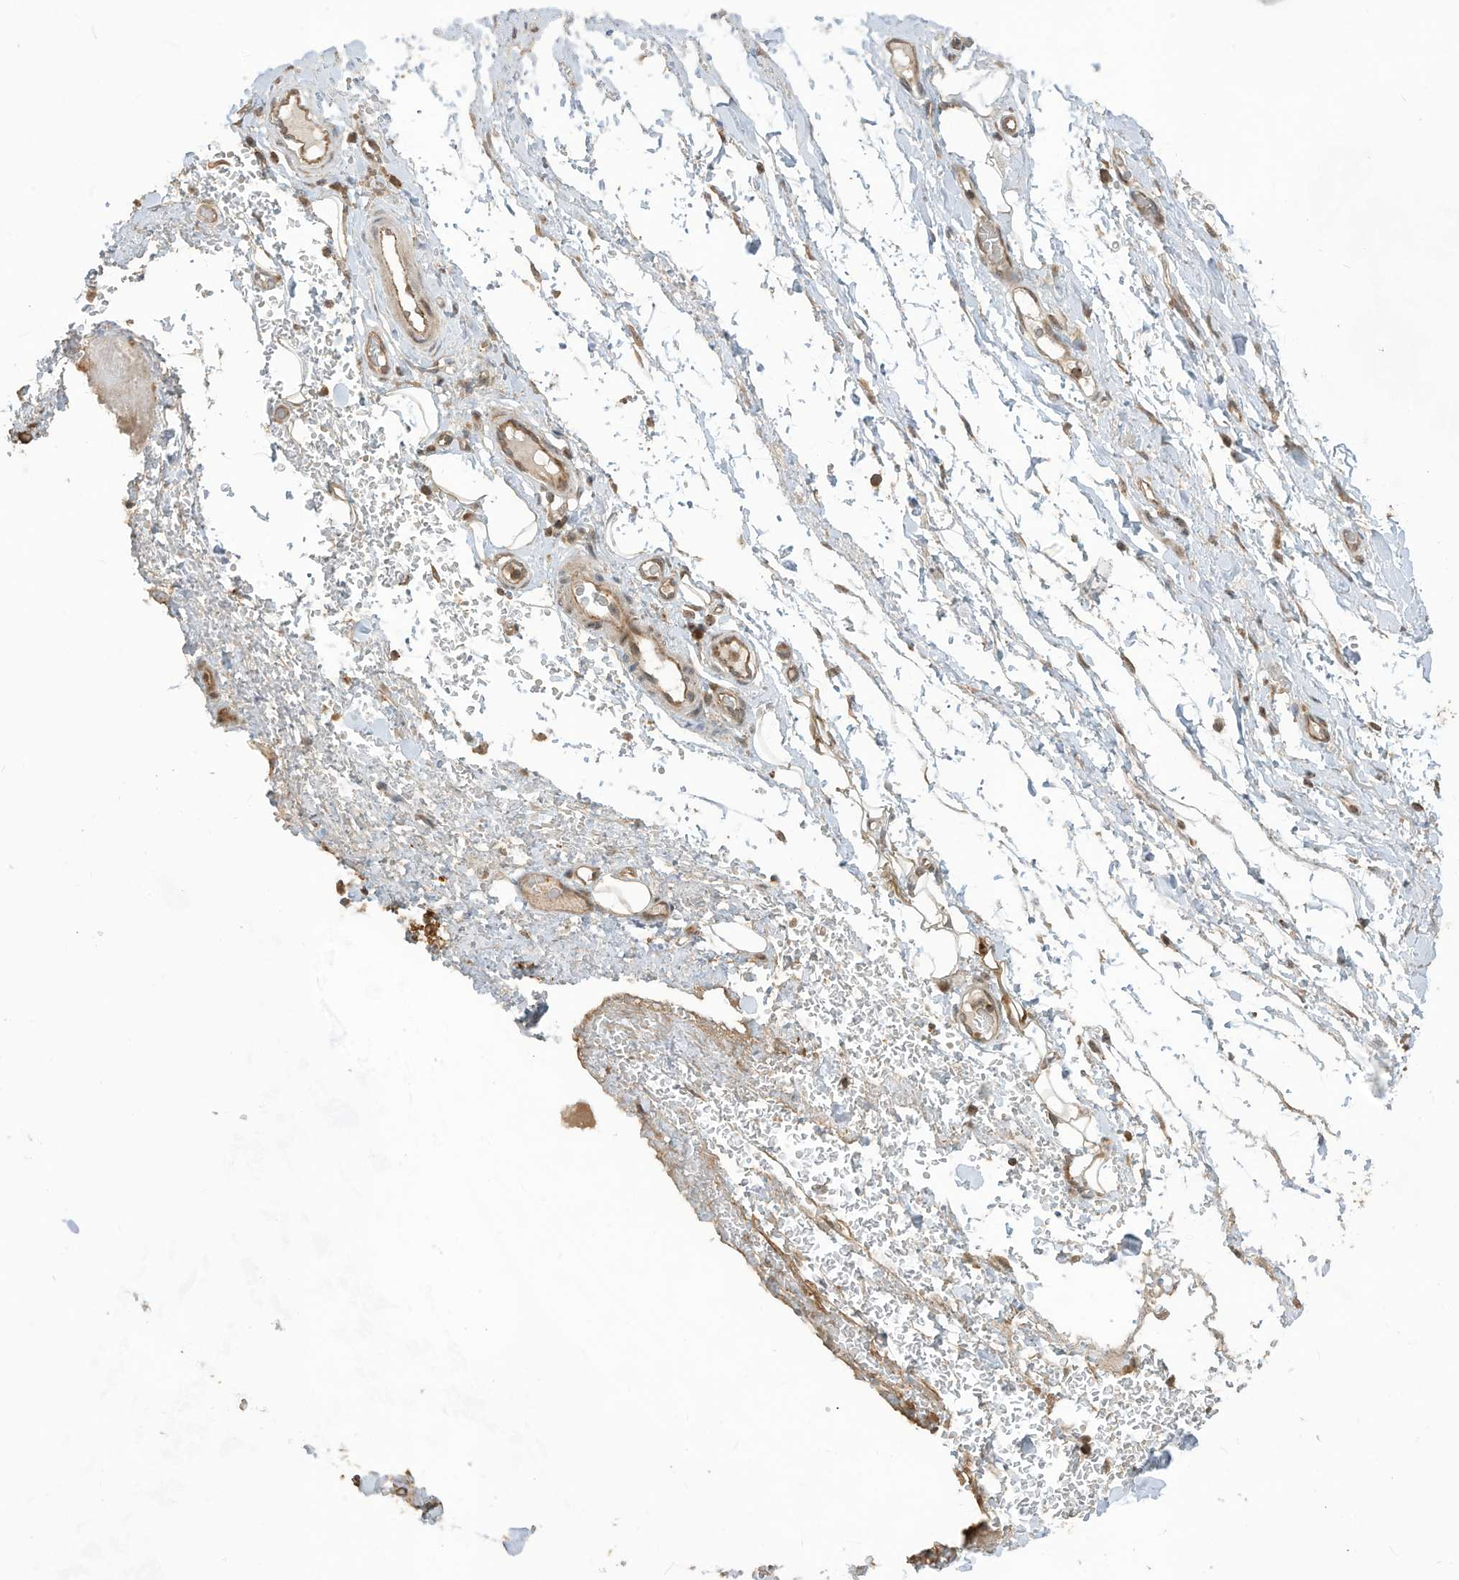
{"staining": {"intensity": "moderate", "quantity": ">75%", "location": "cytoplasmic/membranous"}, "tissue": "adipose tissue", "cell_type": "Adipocytes", "image_type": "normal", "snomed": [{"axis": "morphology", "description": "Normal tissue, NOS"}, {"axis": "morphology", "description": "Adenocarcinoma, NOS"}, {"axis": "topography", "description": "Stomach, upper"}, {"axis": "topography", "description": "Peripheral nerve tissue"}], "caption": "Adipose tissue stained with DAB (3,3'-diaminobenzidine) IHC demonstrates medium levels of moderate cytoplasmic/membranous positivity in approximately >75% of adipocytes.", "gene": "CARF", "patient": {"sex": "male", "age": 62}}